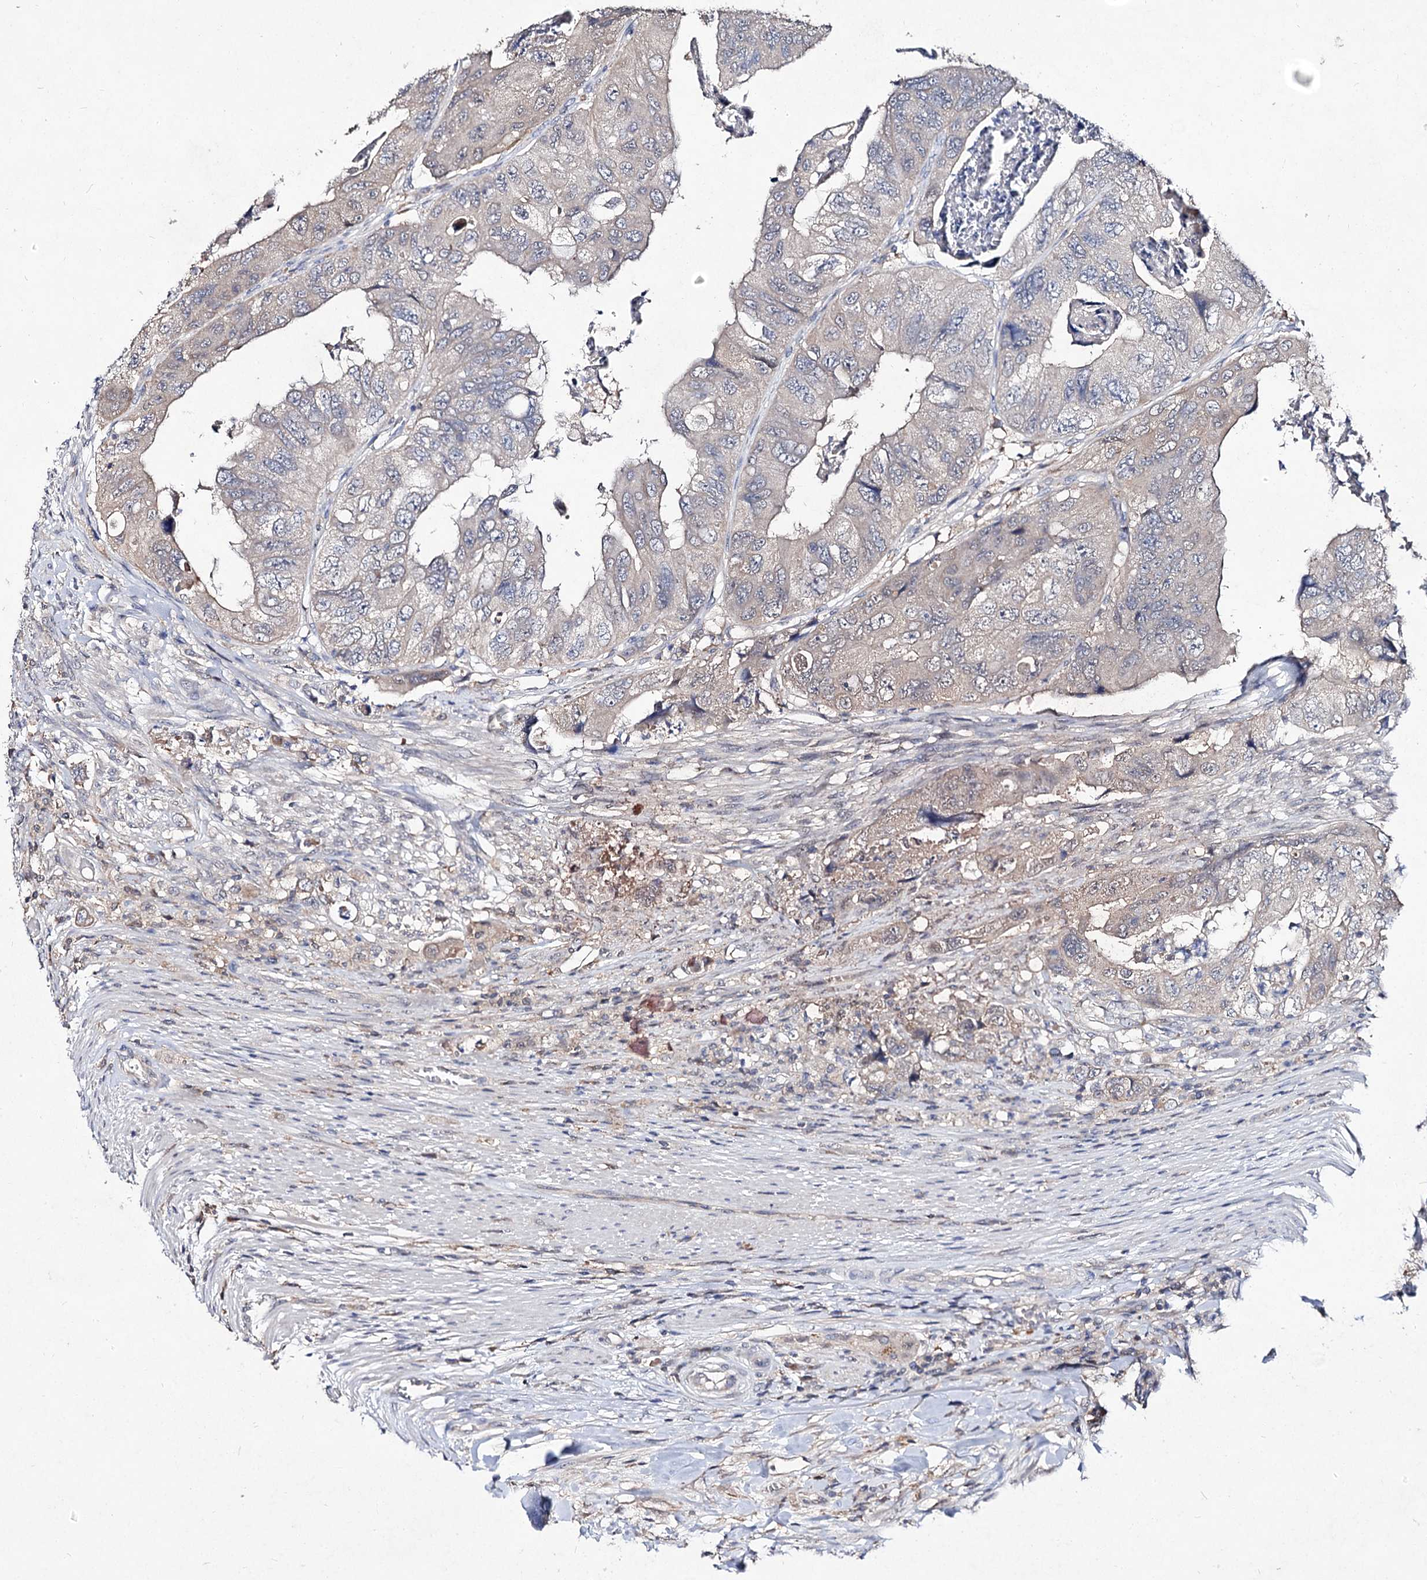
{"staining": {"intensity": "negative", "quantity": "none", "location": "none"}, "tissue": "colorectal cancer", "cell_type": "Tumor cells", "image_type": "cancer", "snomed": [{"axis": "morphology", "description": "Adenocarcinoma, NOS"}, {"axis": "topography", "description": "Rectum"}], "caption": "Adenocarcinoma (colorectal) was stained to show a protein in brown. There is no significant expression in tumor cells.", "gene": "ACTR6", "patient": {"sex": "male", "age": 63}}